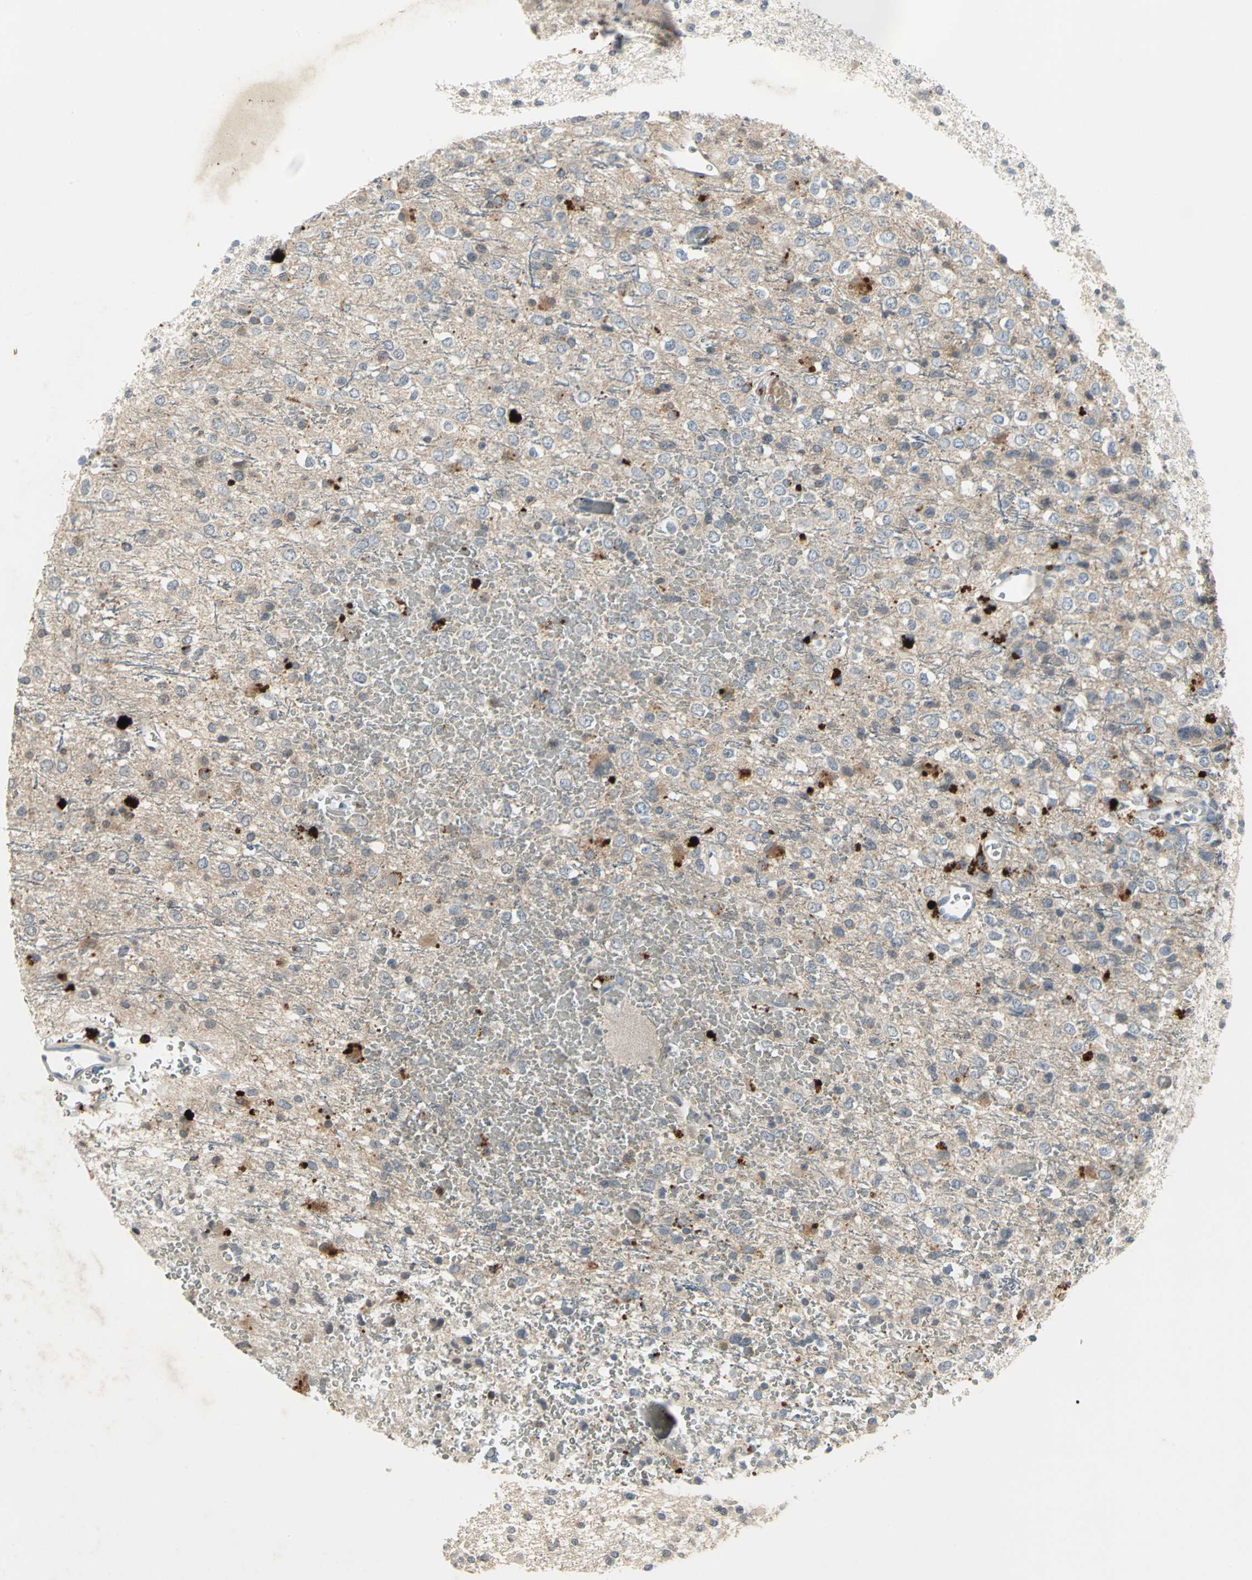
{"staining": {"intensity": "strong", "quantity": "<25%", "location": "cytoplasmic/membranous"}, "tissue": "glioma", "cell_type": "Tumor cells", "image_type": "cancer", "snomed": [{"axis": "morphology", "description": "Glioma, malignant, High grade"}, {"axis": "topography", "description": "pancreas cauda"}], "caption": "Glioma stained with immunohistochemistry (IHC) exhibits strong cytoplasmic/membranous expression in about <25% of tumor cells.", "gene": "PTGDS", "patient": {"sex": "male", "age": 60}}